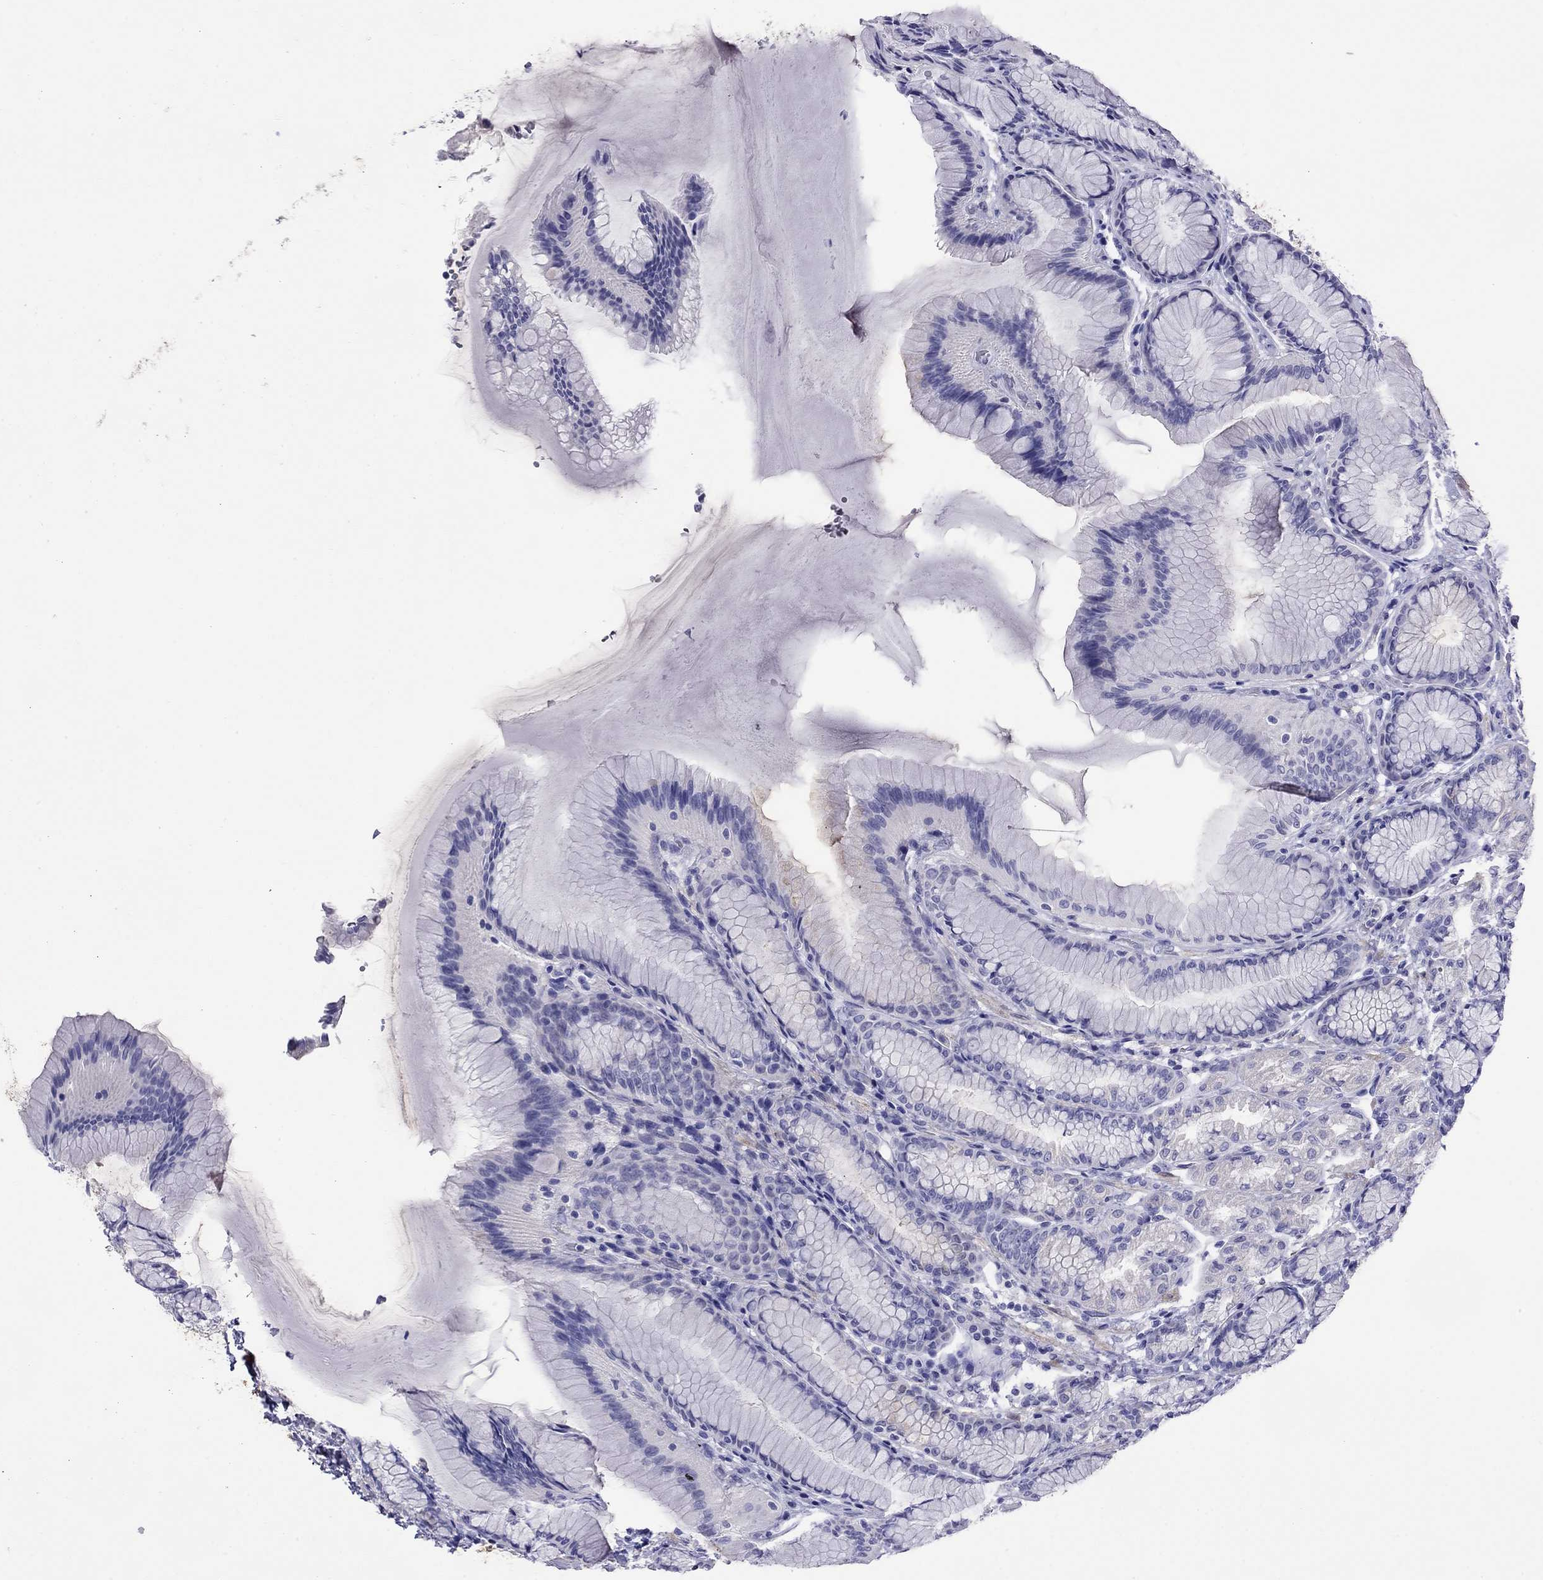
{"staining": {"intensity": "moderate", "quantity": "<25%", "location": "cytoplasmic/membranous"}, "tissue": "stomach", "cell_type": "Glandular cells", "image_type": "normal", "snomed": [{"axis": "morphology", "description": "Normal tissue, NOS"}, {"axis": "morphology", "description": "Adenocarcinoma, NOS"}, {"axis": "topography", "description": "Stomach"}], "caption": "High-power microscopy captured an immunohistochemistry (IHC) micrograph of benign stomach, revealing moderate cytoplasmic/membranous expression in approximately <25% of glandular cells.", "gene": "KIAA2012", "patient": {"sex": "female", "age": 79}}